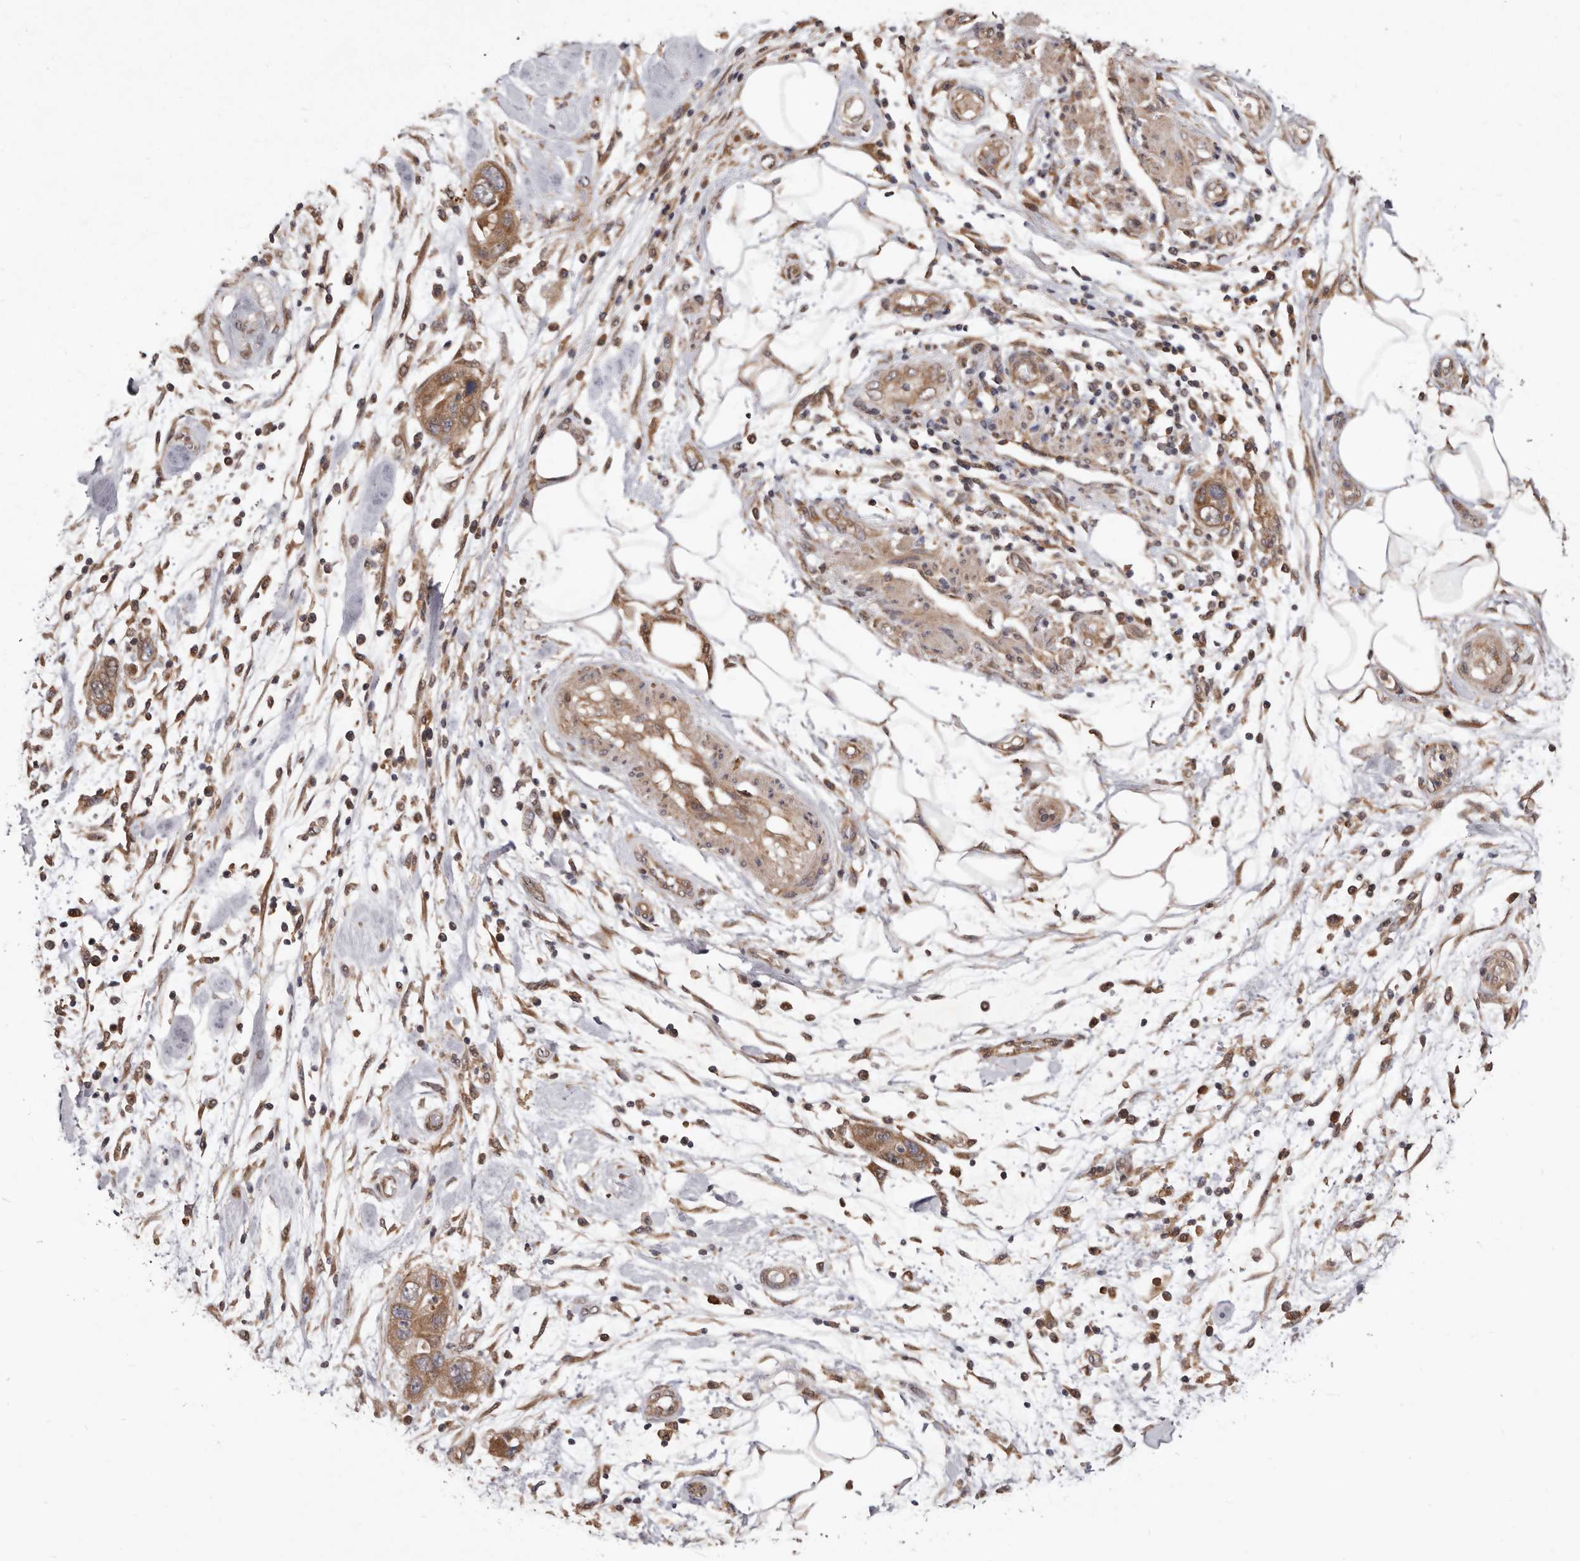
{"staining": {"intensity": "moderate", "quantity": ">75%", "location": "cytoplasmic/membranous"}, "tissue": "pancreatic cancer", "cell_type": "Tumor cells", "image_type": "cancer", "snomed": [{"axis": "morphology", "description": "Normal tissue, NOS"}, {"axis": "morphology", "description": "Adenocarcinoma, NOS"}, {"axis": "topography", "description": "Pancreas"}], "caption": "Protein staining demonstrates moderate cytoplasmic/membranous positivity in approximately >75% of tumor cells in pancreatic cancer. The protein of interest is shown in brown color, while the nuclei are stained blue.", "gene": "RRM2B", "patient": {"sex": "female", "age": 71}}